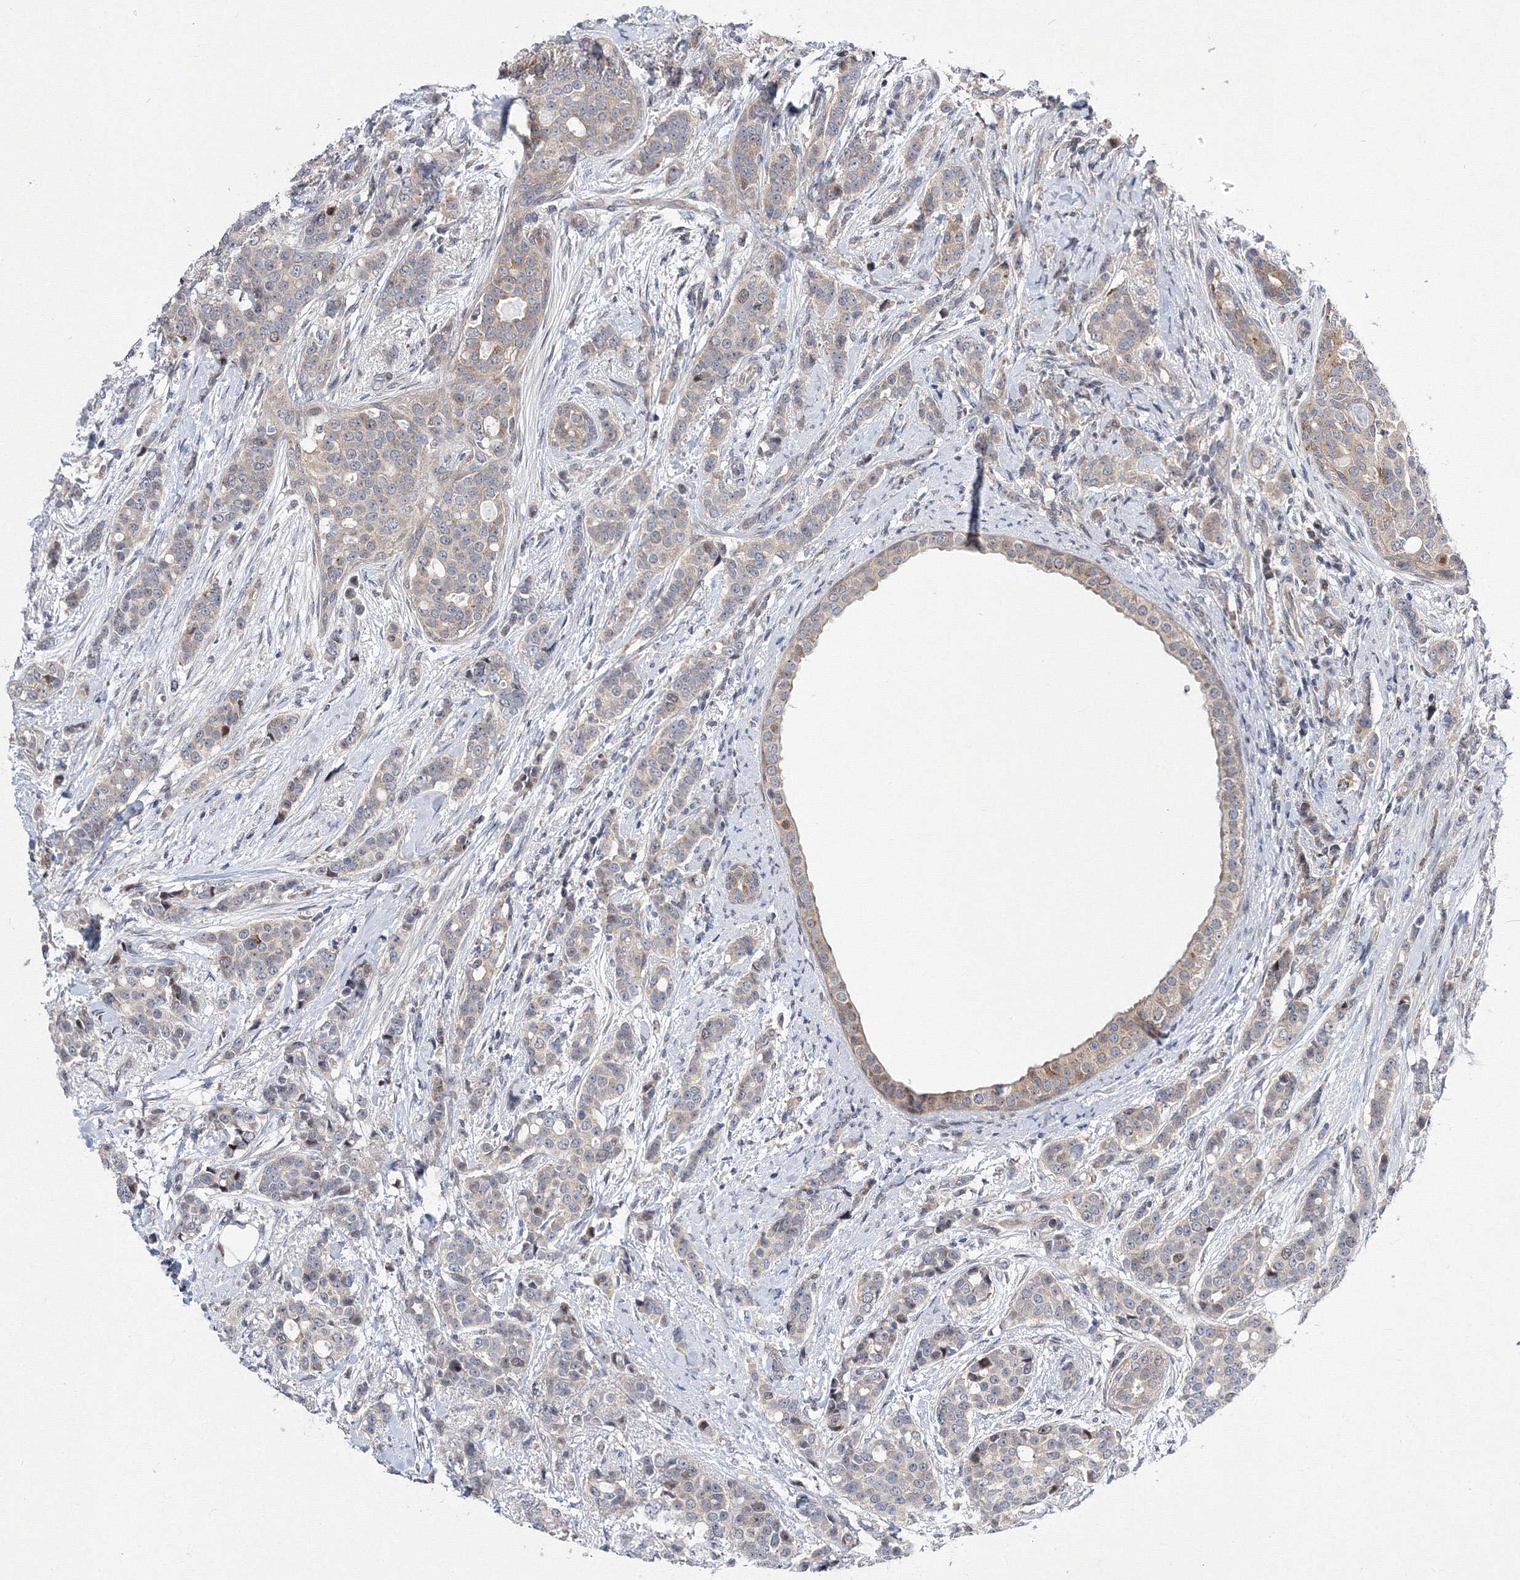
{"staining": {"intensity": "weak", "quantity": ">75%", "location": "cytoplasmic/membranous"}, "tissue": "breast cancer", "cell_type": "Tumor cells", "image_type": "cancer", "snomed": [{"axis": "morphology", "description": "Lobular carcinoma"}, {"axis": "topography", "description": "Breast"}], "caption": "Immunohistochemistry (IHC) histopathology image of breast lobular carcinoma stained for a protein (brown), which displays low levels of weak cytoplasmic/membranous positivity in about >75% of tumor cells.", "gene": "GPN1", "patient": {"sex": "female", "age": 51}}